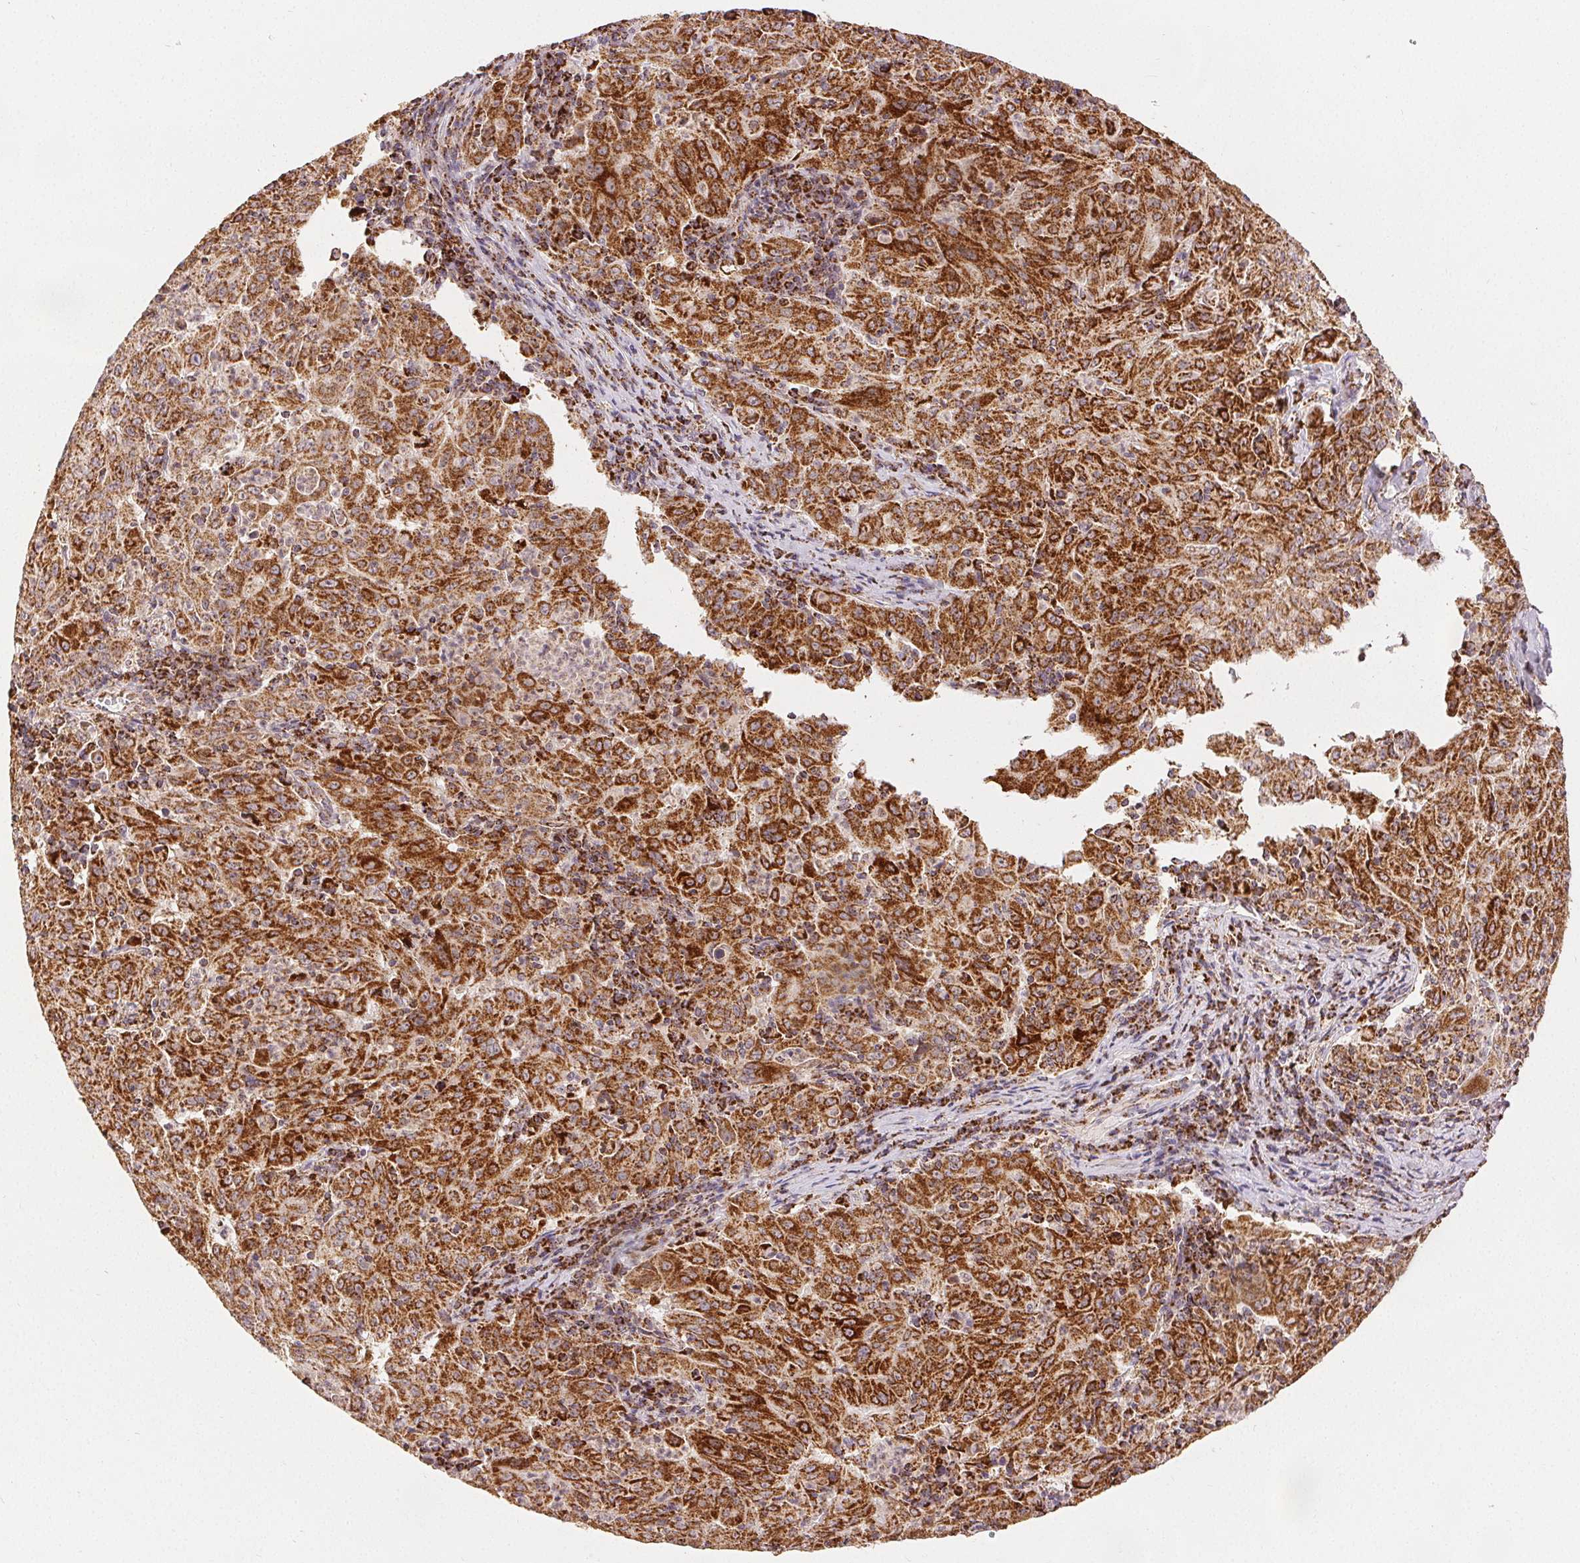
{"staining": {"intensity": "strong", "quantity": ">75%", "location": "cytoplasmic/membranous"}, "tissue": "pancreatic cancer", "cell_type": "Tumor cells", "image_type": "cancer", "snomed": [{"axis": "morphology", "description": "Adenocarcinoma, NOS"}, {"axis": "topography", "description": "Pancreas"}], "caption": "Immunohistochemical staining of human pancreatic cancer exhibits strong cytoplasmic/membranous protein expression in approximately >75% of tumor cells.", "gene": "SDHB", "patient": {"sex": "male", "age": 63}}